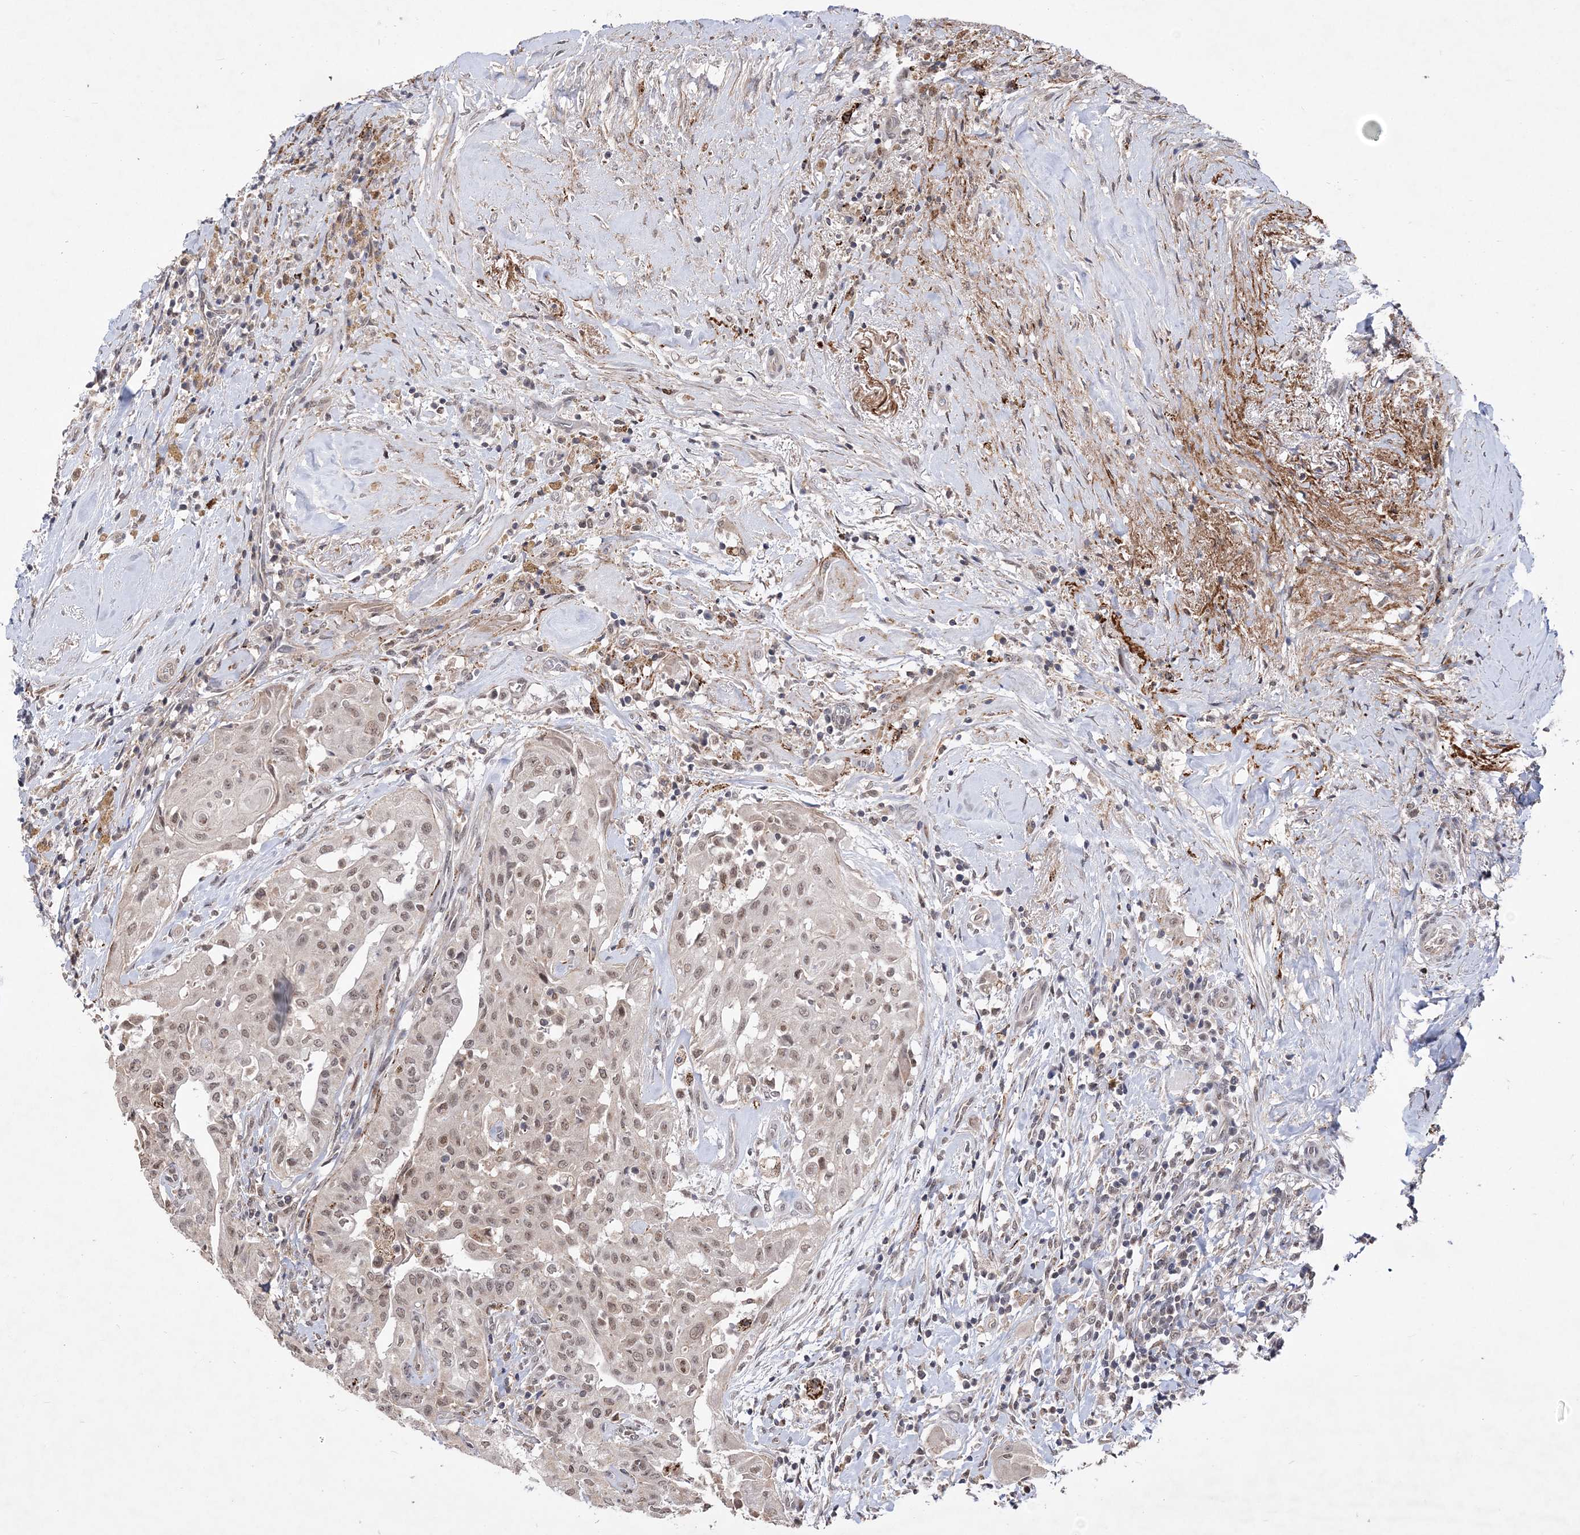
{"staining": {"intensity": "weak", "quantity": ">75%", "location": "nuclear"}, "tissue": "thyroid cancer", "cell_type": "Tumor cells", "image_type": "cancer", "snomed": [{"axis": "morphology", "description": "Papillary adenocarcinoma, NOS"}, {"axis": "topography", "description": "Thyroid gland"}], "caption": "This micrograph displays IHC staining of human thyroid papillary adenocarcinoma, with low weak nuclear staining in approximately >75% of tumor cells.", "gene": "BOD1L1", "patient": {"sex": "female", "age": 59}}